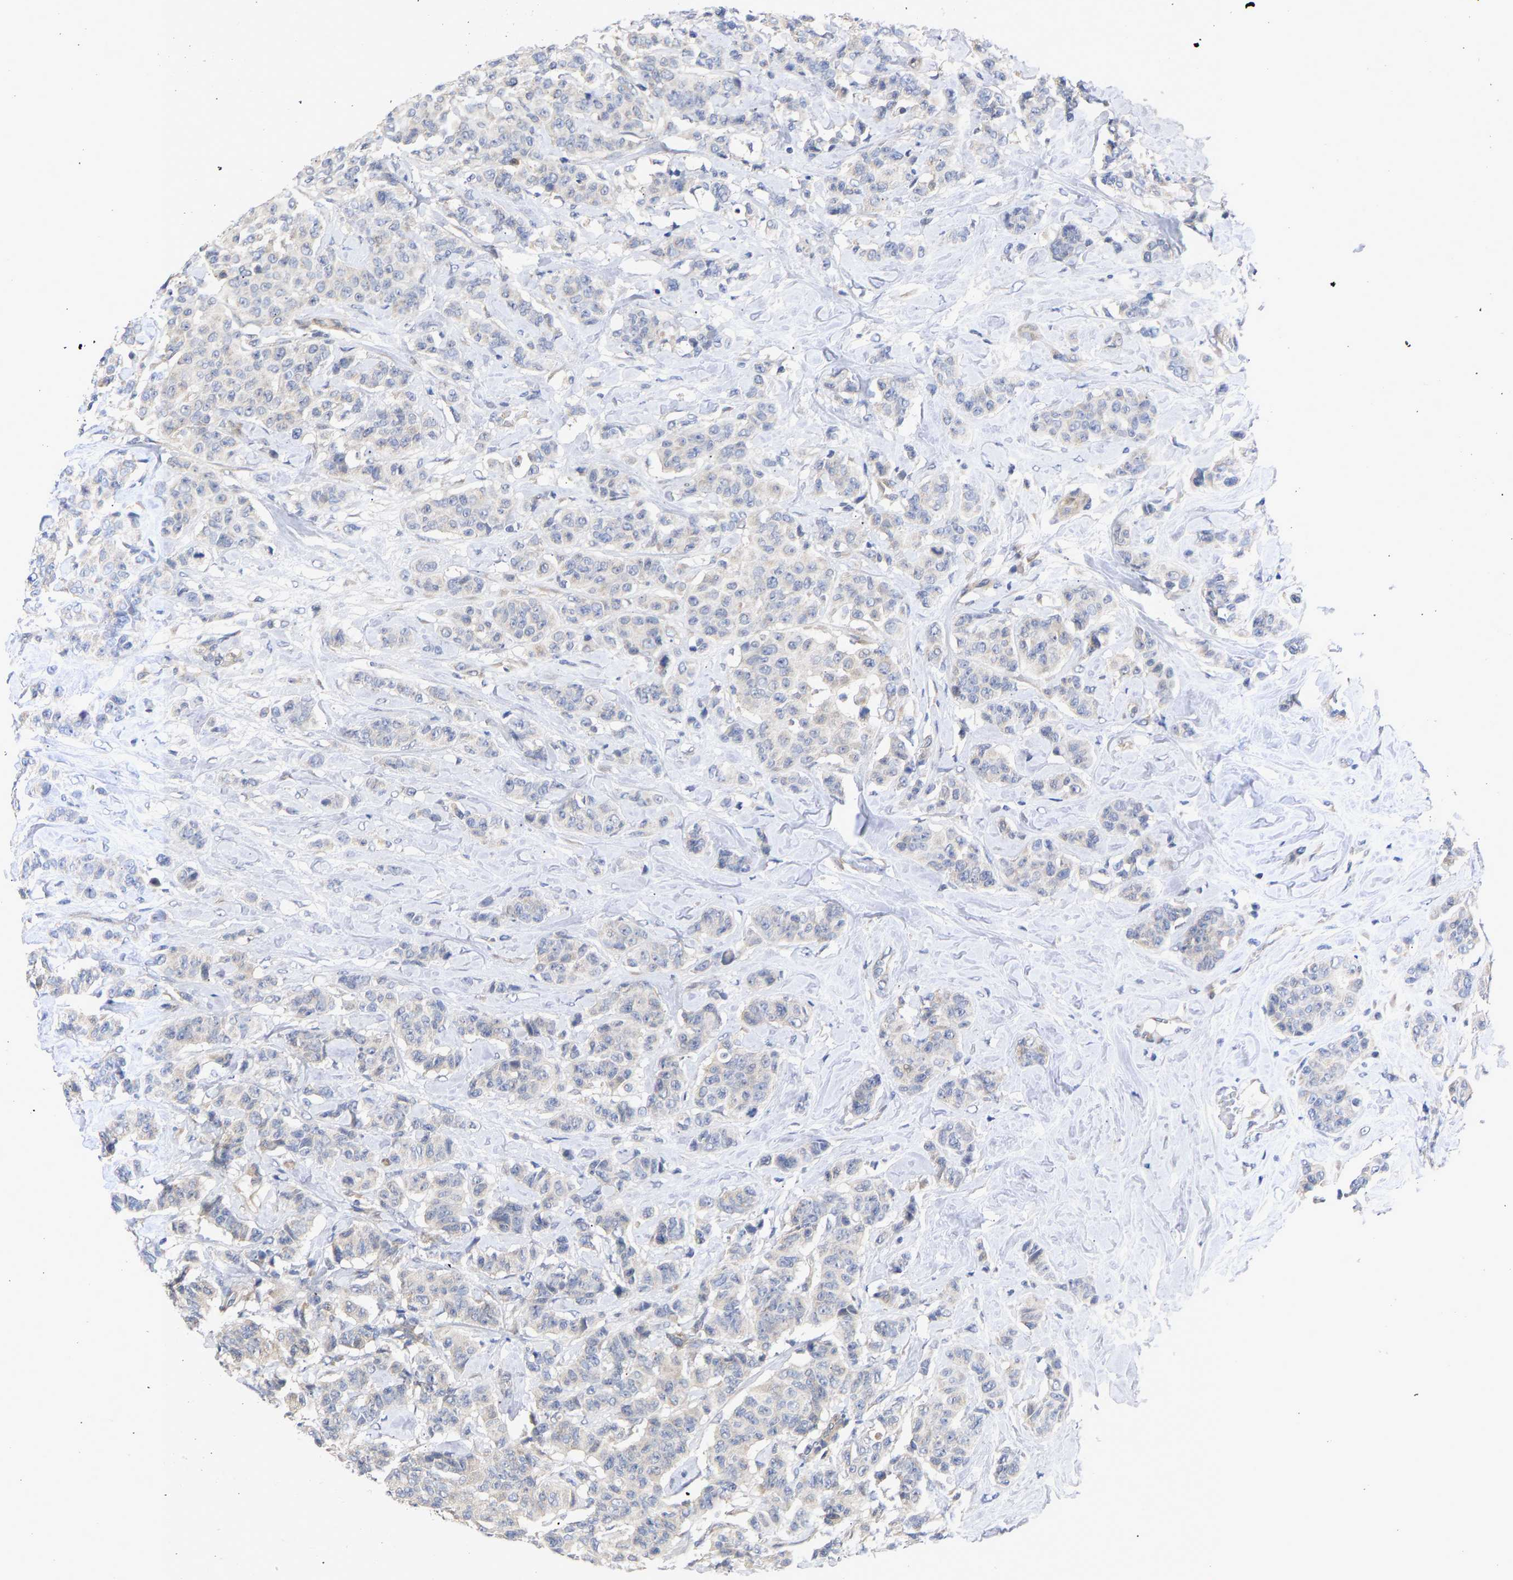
{"staining": {"intensity": "negative", "quantity": "none", "location": "none"}, "tissue": "breast cancer", "cell_type": "Tumor cells", "image_type": "cancer", "snomed": [{"axis": "morphology", "description": "Normal tissue, NOS"}, {"axis": "morphology", "description": "Duct carcinoma"}, {"axis": "topography", "description": "Breast"}], "caption": "Breast cancer was stained to show a protein in brown. There is no significant staining in tumor cells.", "gene": "MAP2K3", "patient": {"sex": "female", "age": 40}}